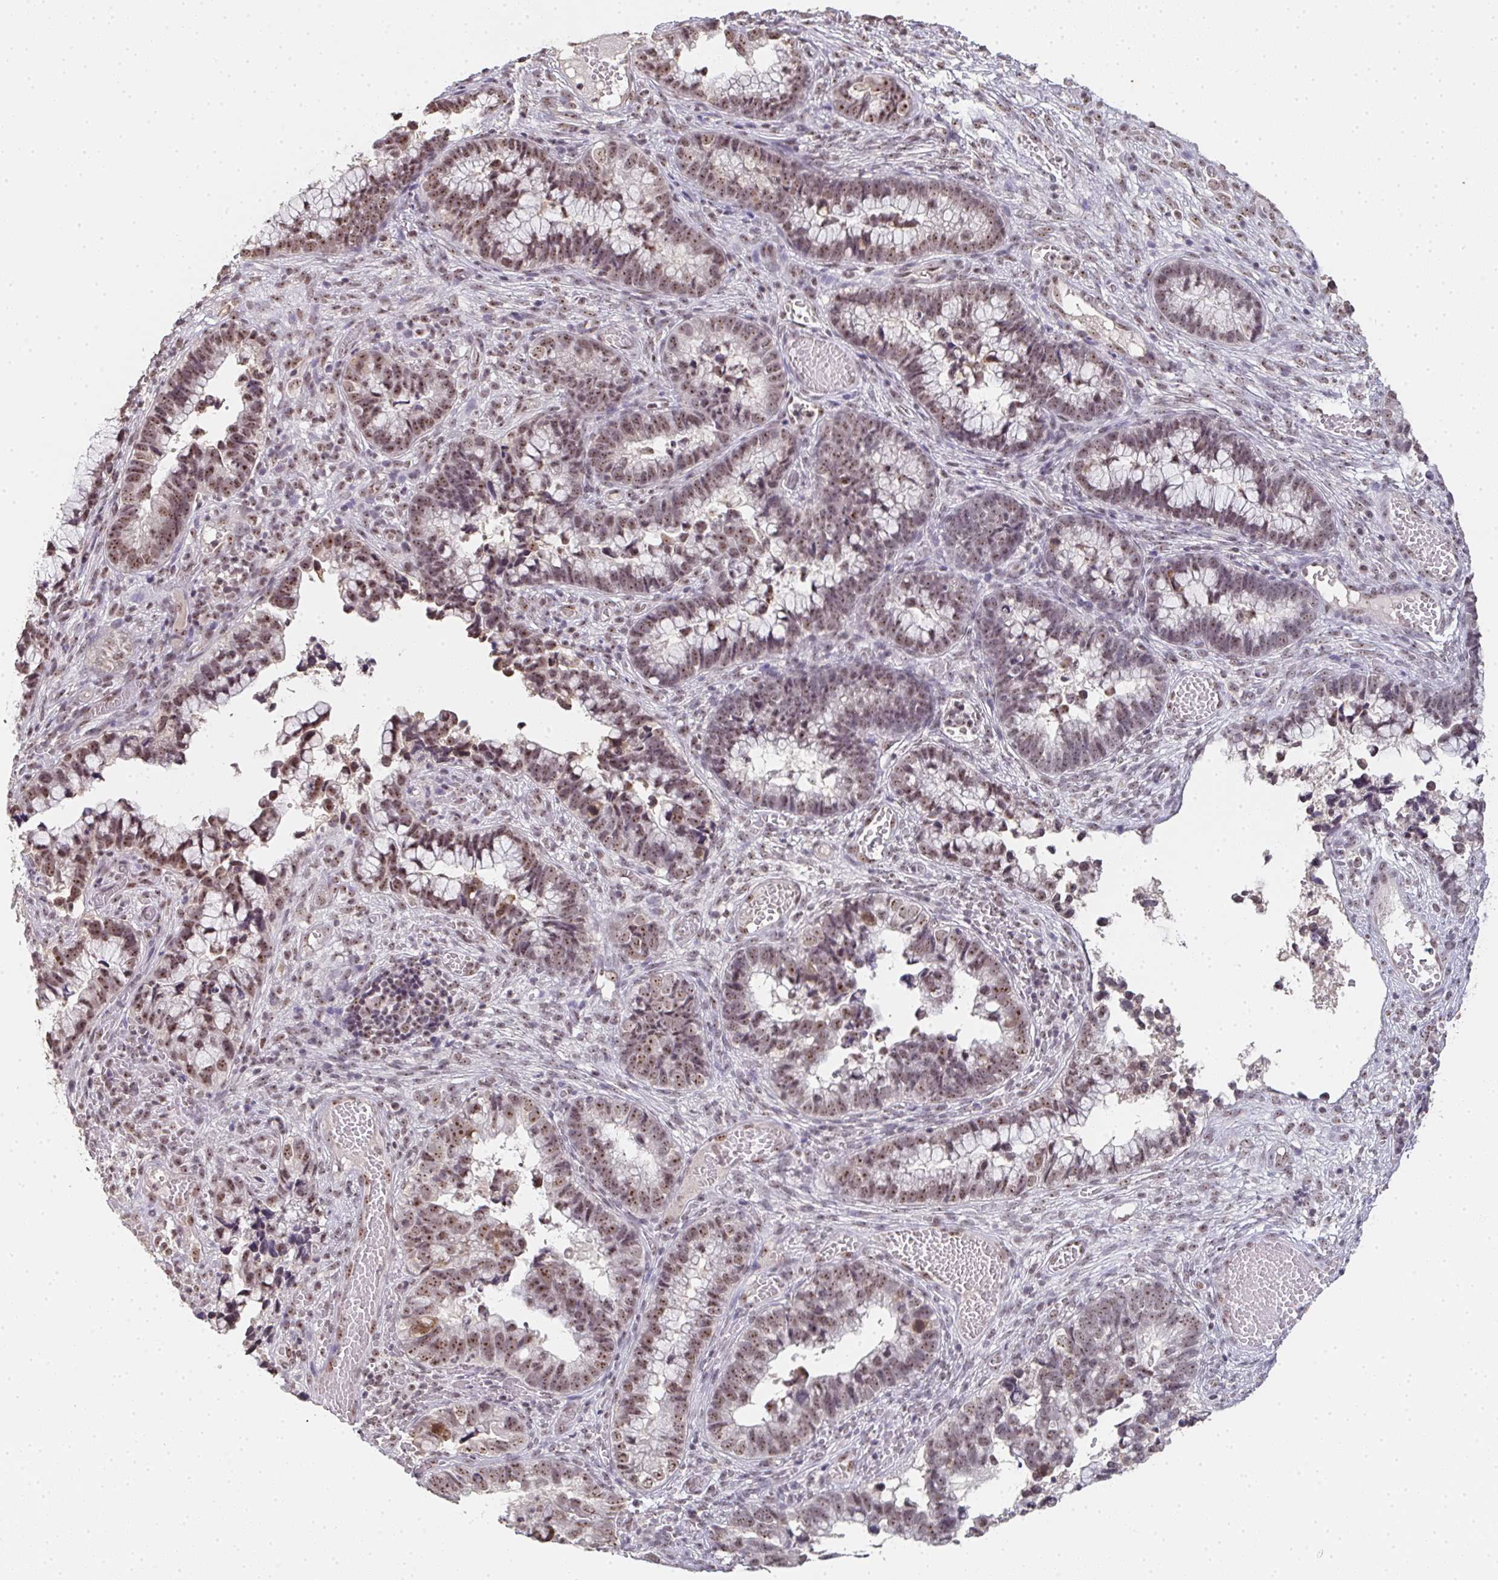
{"staining": {"intensity": "moderate", "quantity": ">75%", "location": "nuclear"}, "tissue": "cervical cancer", "cell_type": "Tumor cells", "image_type": "cancer", "snomed": [{"axis": "morphology", "description": "Adenocarcinoma, NOS"}, {"axis": "topography", "description": "Cervix"}], "caption": "Adenocarcinoma (cervical) was stained to show a protein in brown. There is medium levels of moderate nuclear expression in about >75% of tumor cells.", "gene": "DKC1", "patient": {"sex": "female", "age": 44}}